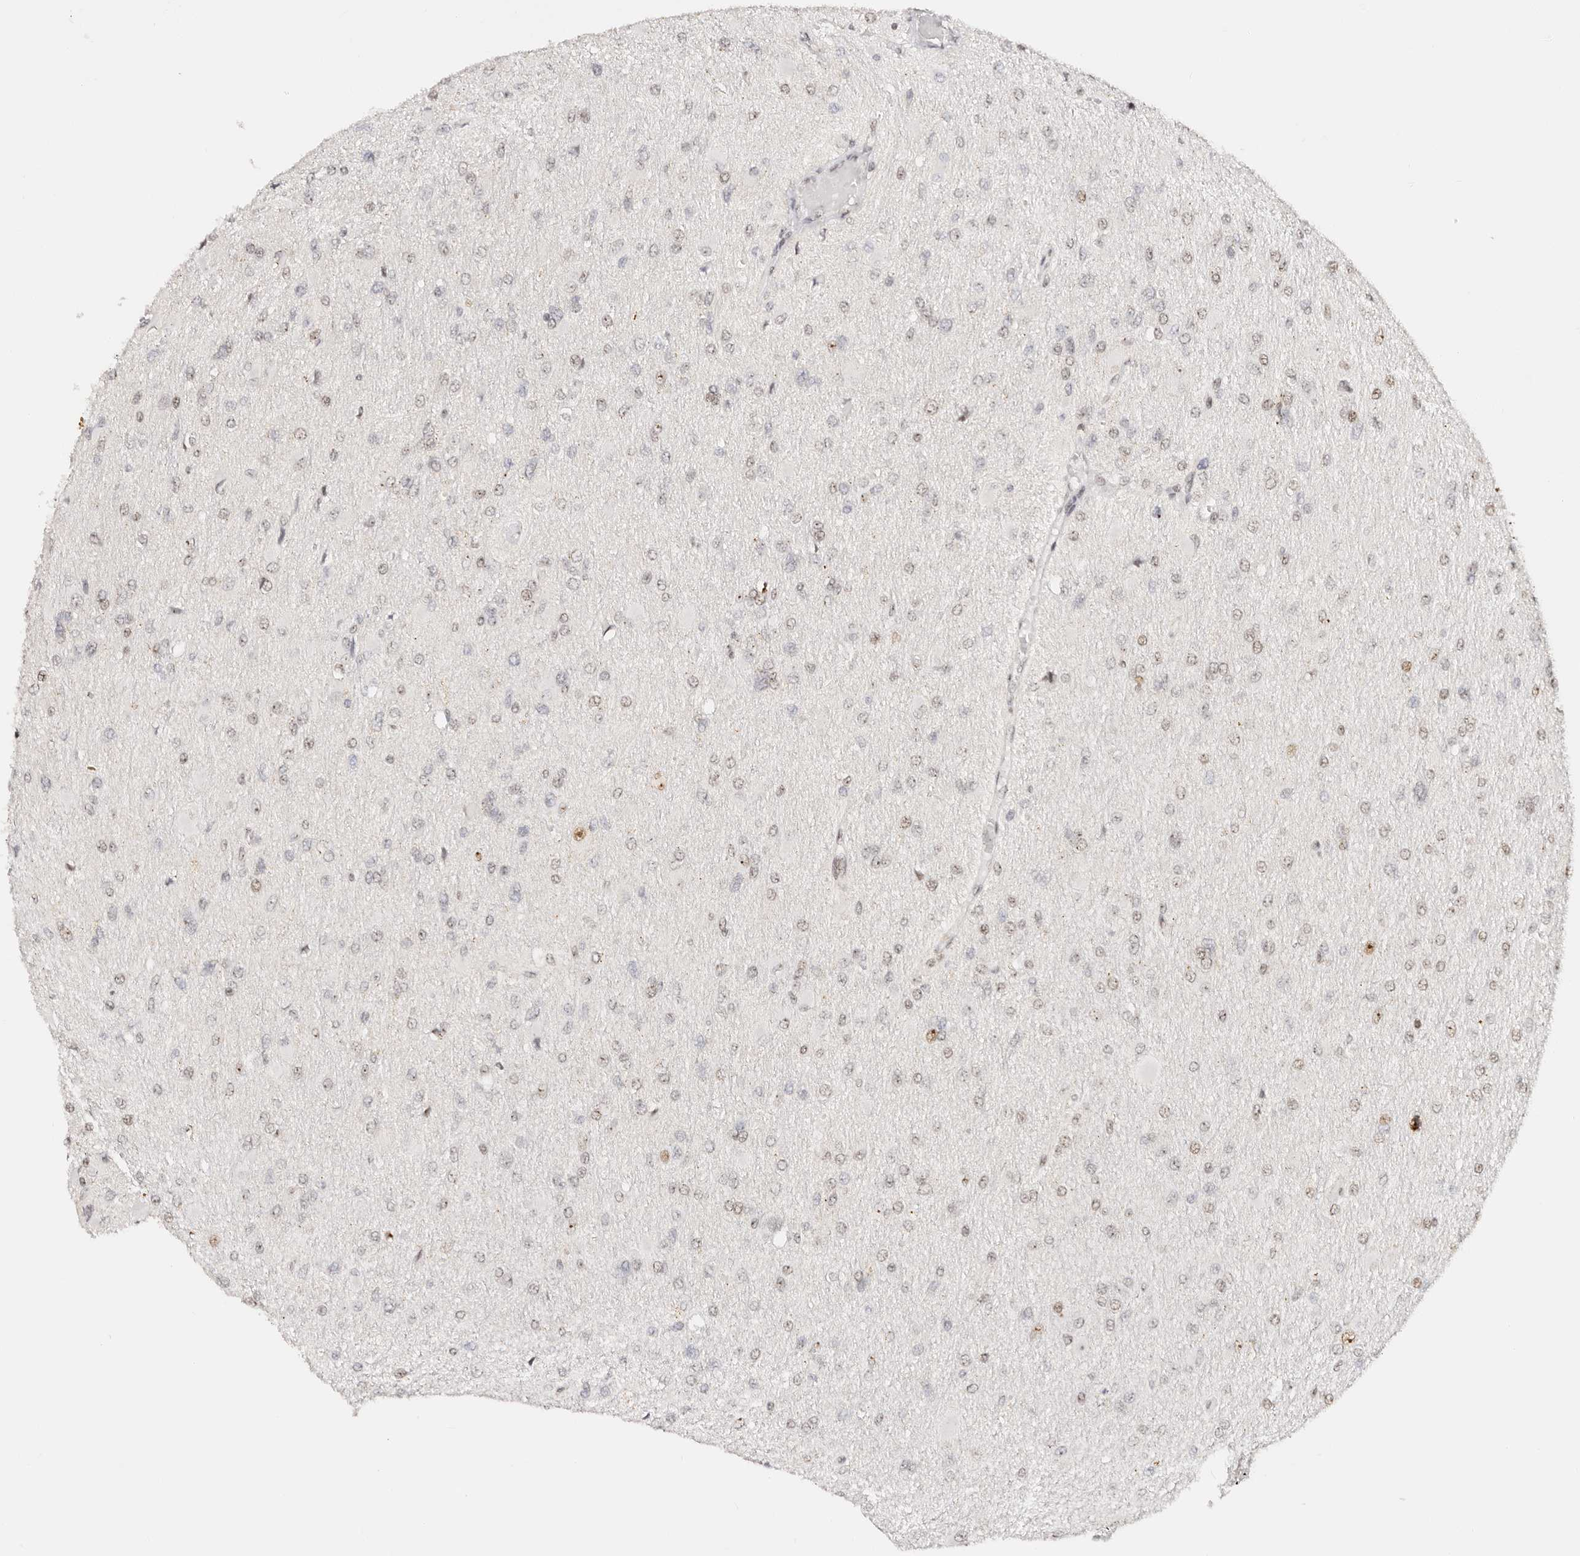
{"staining": {"intensity": "moderate", "quantity": ">75%", "location": "nuclear"}, "tissue": "glioma", "cell_type": "Tumor cells", "image_type": "cancer", "snomed": [{"axis": "morphology", "description": "Glioma, malignant, High grade"}, {"axis": "topography", "description": "Cerebral cortex"}], "caption": "DAB (3,3'-diaminobenzidine) immunohistochemical staining of malignant glioma (high-grade) demonstrates moderate nuclear protein expression in about >75% of tumor cells. Nuclei are stained in blue.", "gene": "IQGAP3", "patient": {"sex": "female", "age": 36}}